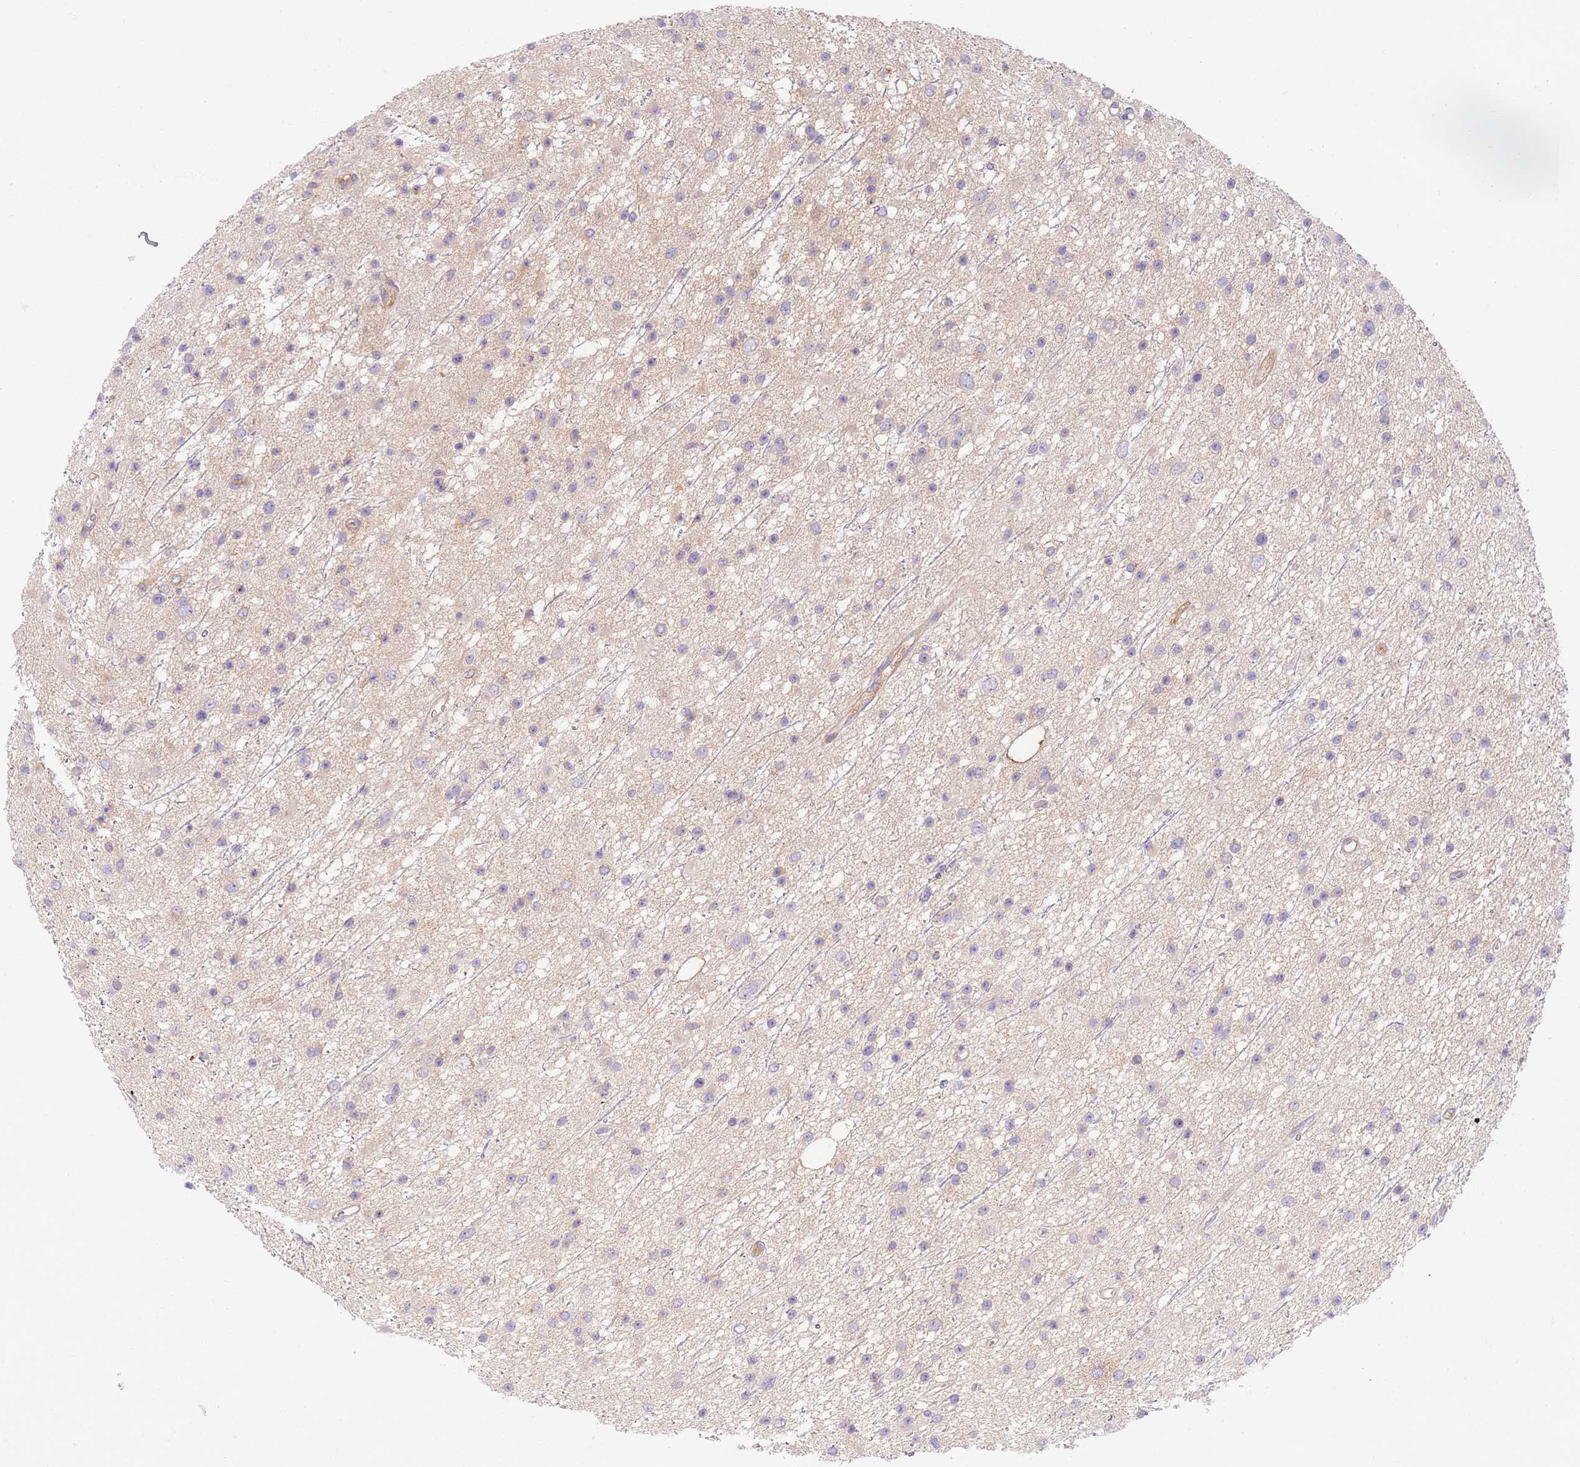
{"staining": {"intensity": "negative", "quantity": "none", "location": "none"}, "tissue": "glioma", "cell_type": "Tumor cells", "image_type": "cancer", "snomed": [{"axis": "morphology", "description": "Glioma, malignant, Low grade"}, {"axis": "topography", "description": "Cerebral cortex"}], "caption": "There is no significant expression in tumor cells of malignant glioma (low-grade). (Stains: DAB (3,3'-diaminobenzidine) immunohistochemistry (IHC) with hematoxylin counter stain, Microscopy: brightfield microscopy at high magnification).", "gene": "LIPH", "patient": {"sex": "female", "age": 39}}